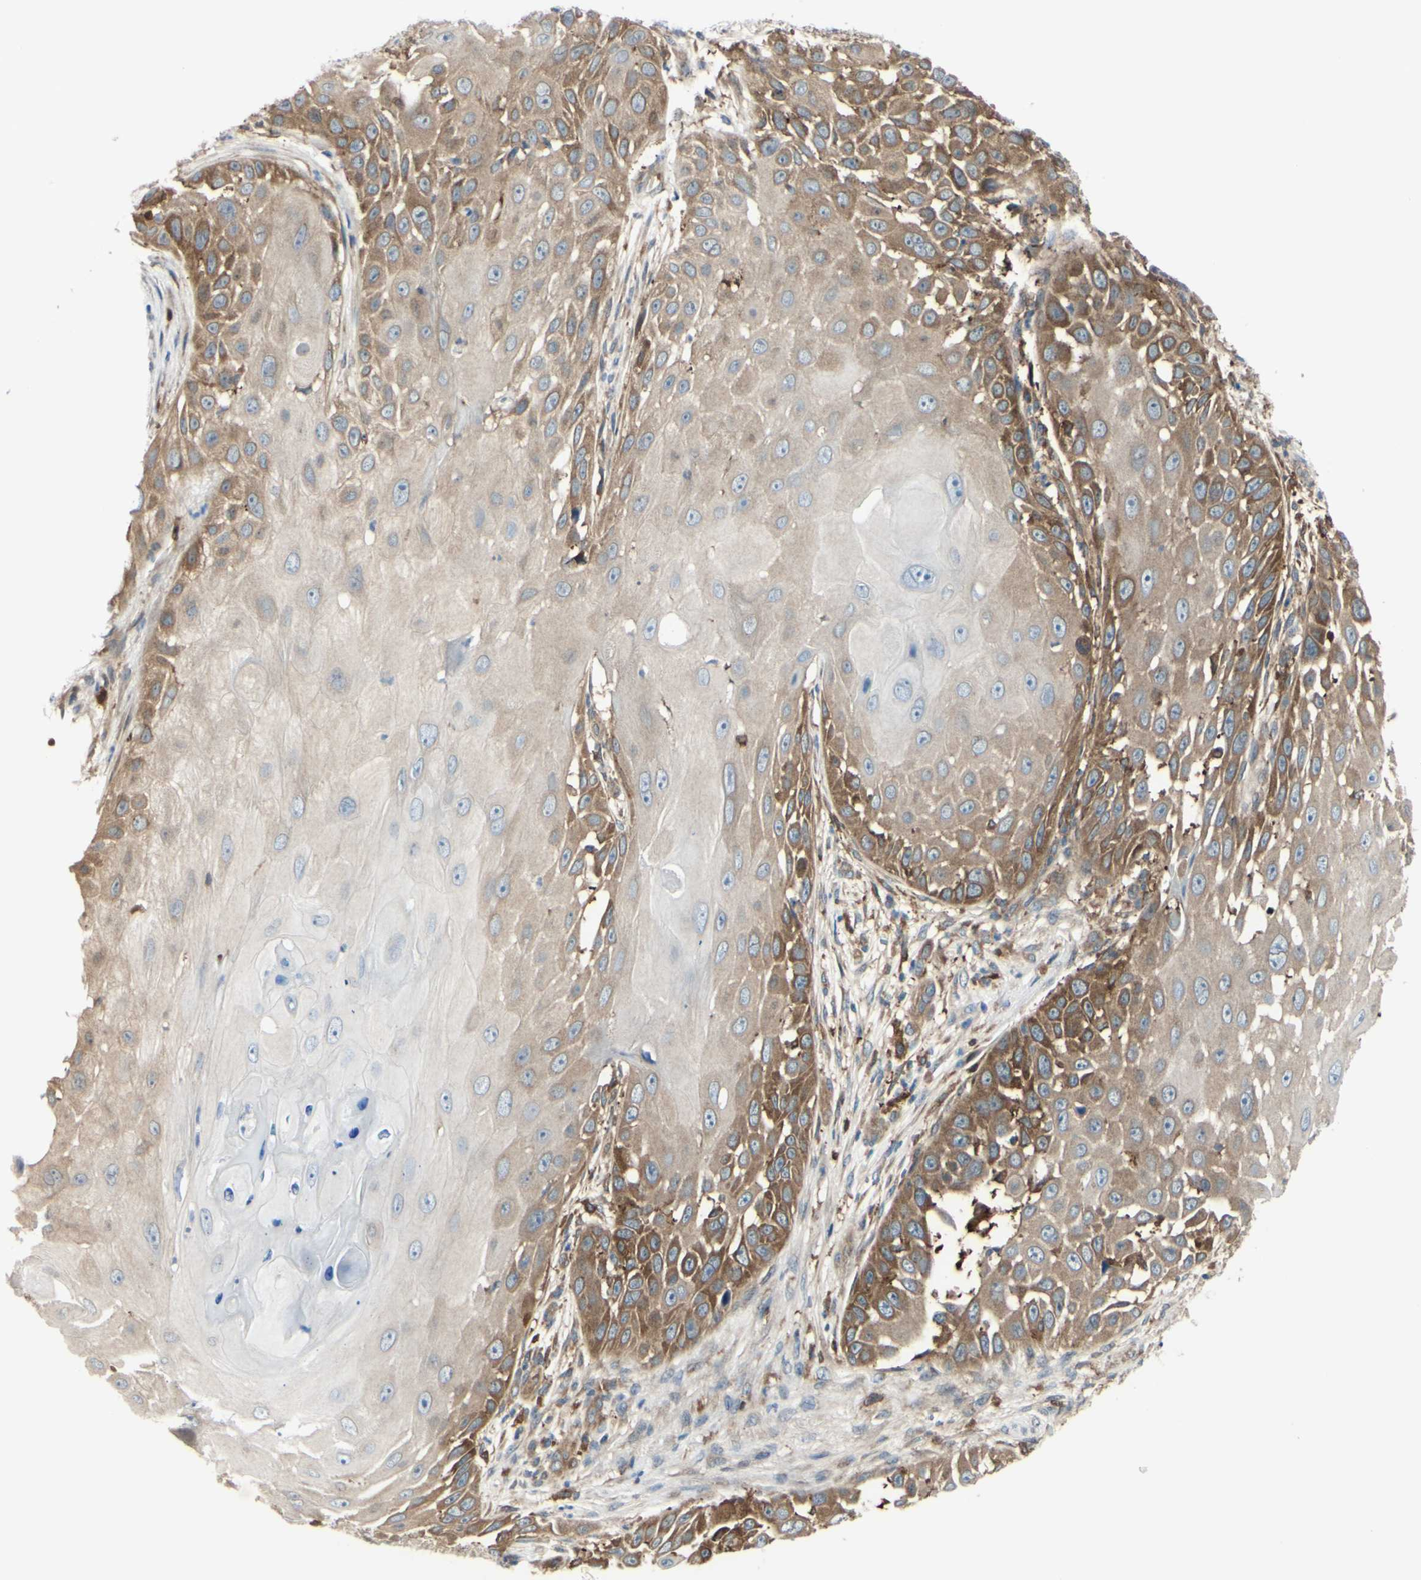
{"staining": {"intensity": "moderate", "quantity": "<25%", "location": "cytoplasmic/membranous"}, "tissue": "skin cancer", "cell_type": "Tumor cells", "image_type": "cancer", "snomed": [{"axis": "morphology", "description": "Squamous cell carcinoma, NOS"}, {"axis": "topography", "description": "Skin"}], "caption": "Skin cancer stained with immunohistochemistry demonstrates moderate cytoplasmic/membranous positivity in approximately <25% of tumor cells.", "gene": "IGSF9B", "patient": {"sex": "female", "age": 44}}